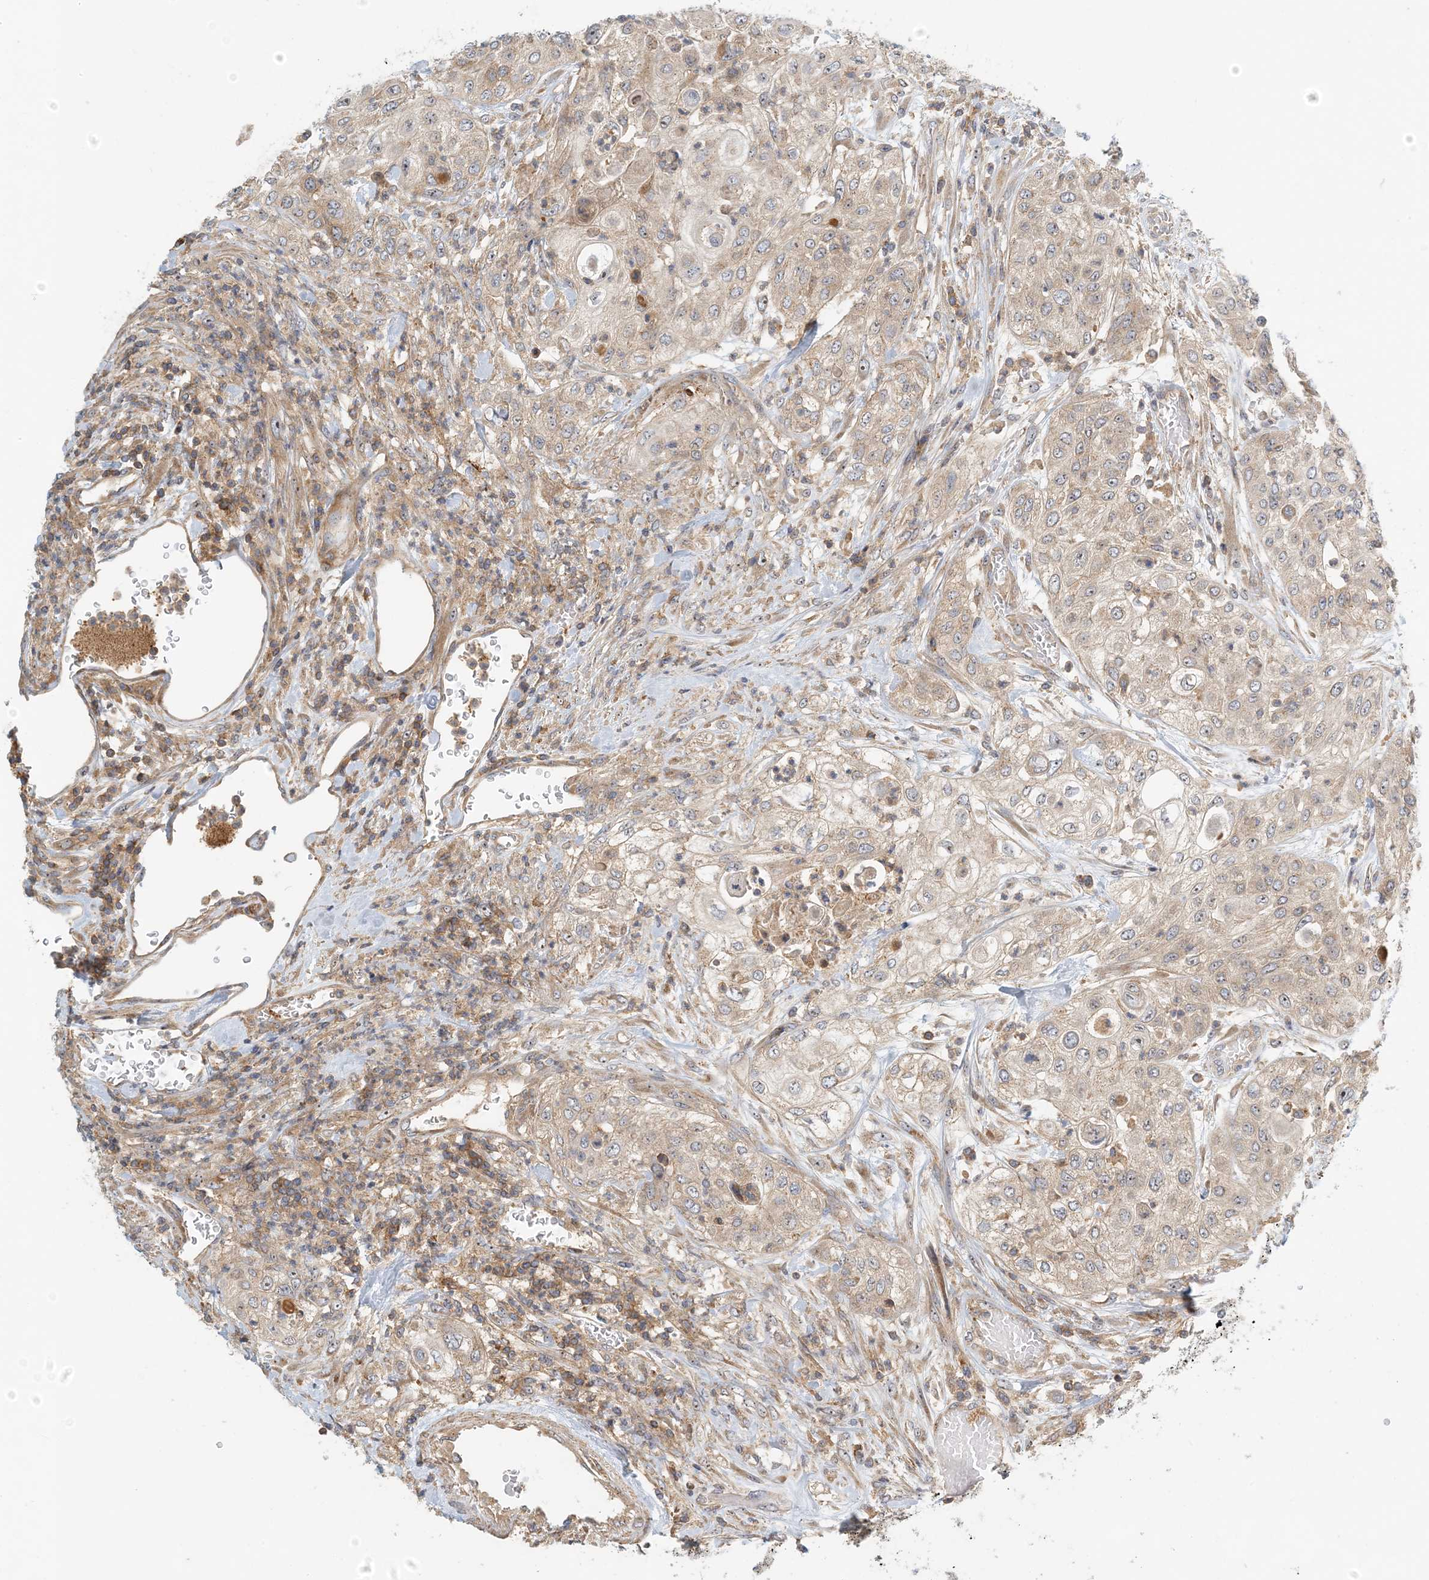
{"staining": {"intensity": "weak", "quantity": "<25%", "location": "cytoplasmic/membranous"}, "tissue": "urothelial cancer", "cell_type": "Tumor cells", "image_type": "cancer", "snomed": [{"axis": "morphology", "description": "Urothelial carcinoma, High grade"}, {"axis": "topography", "description": "Urinary bladder"}], "caption": "A high-resolution histopathology image shows immunohistochemistry (IHC) staining of urothelial cancer, which reveals no significant staining in tumor cells.", "gene": "COLEC11", "patient": {"sex": "female", "age": 79}}